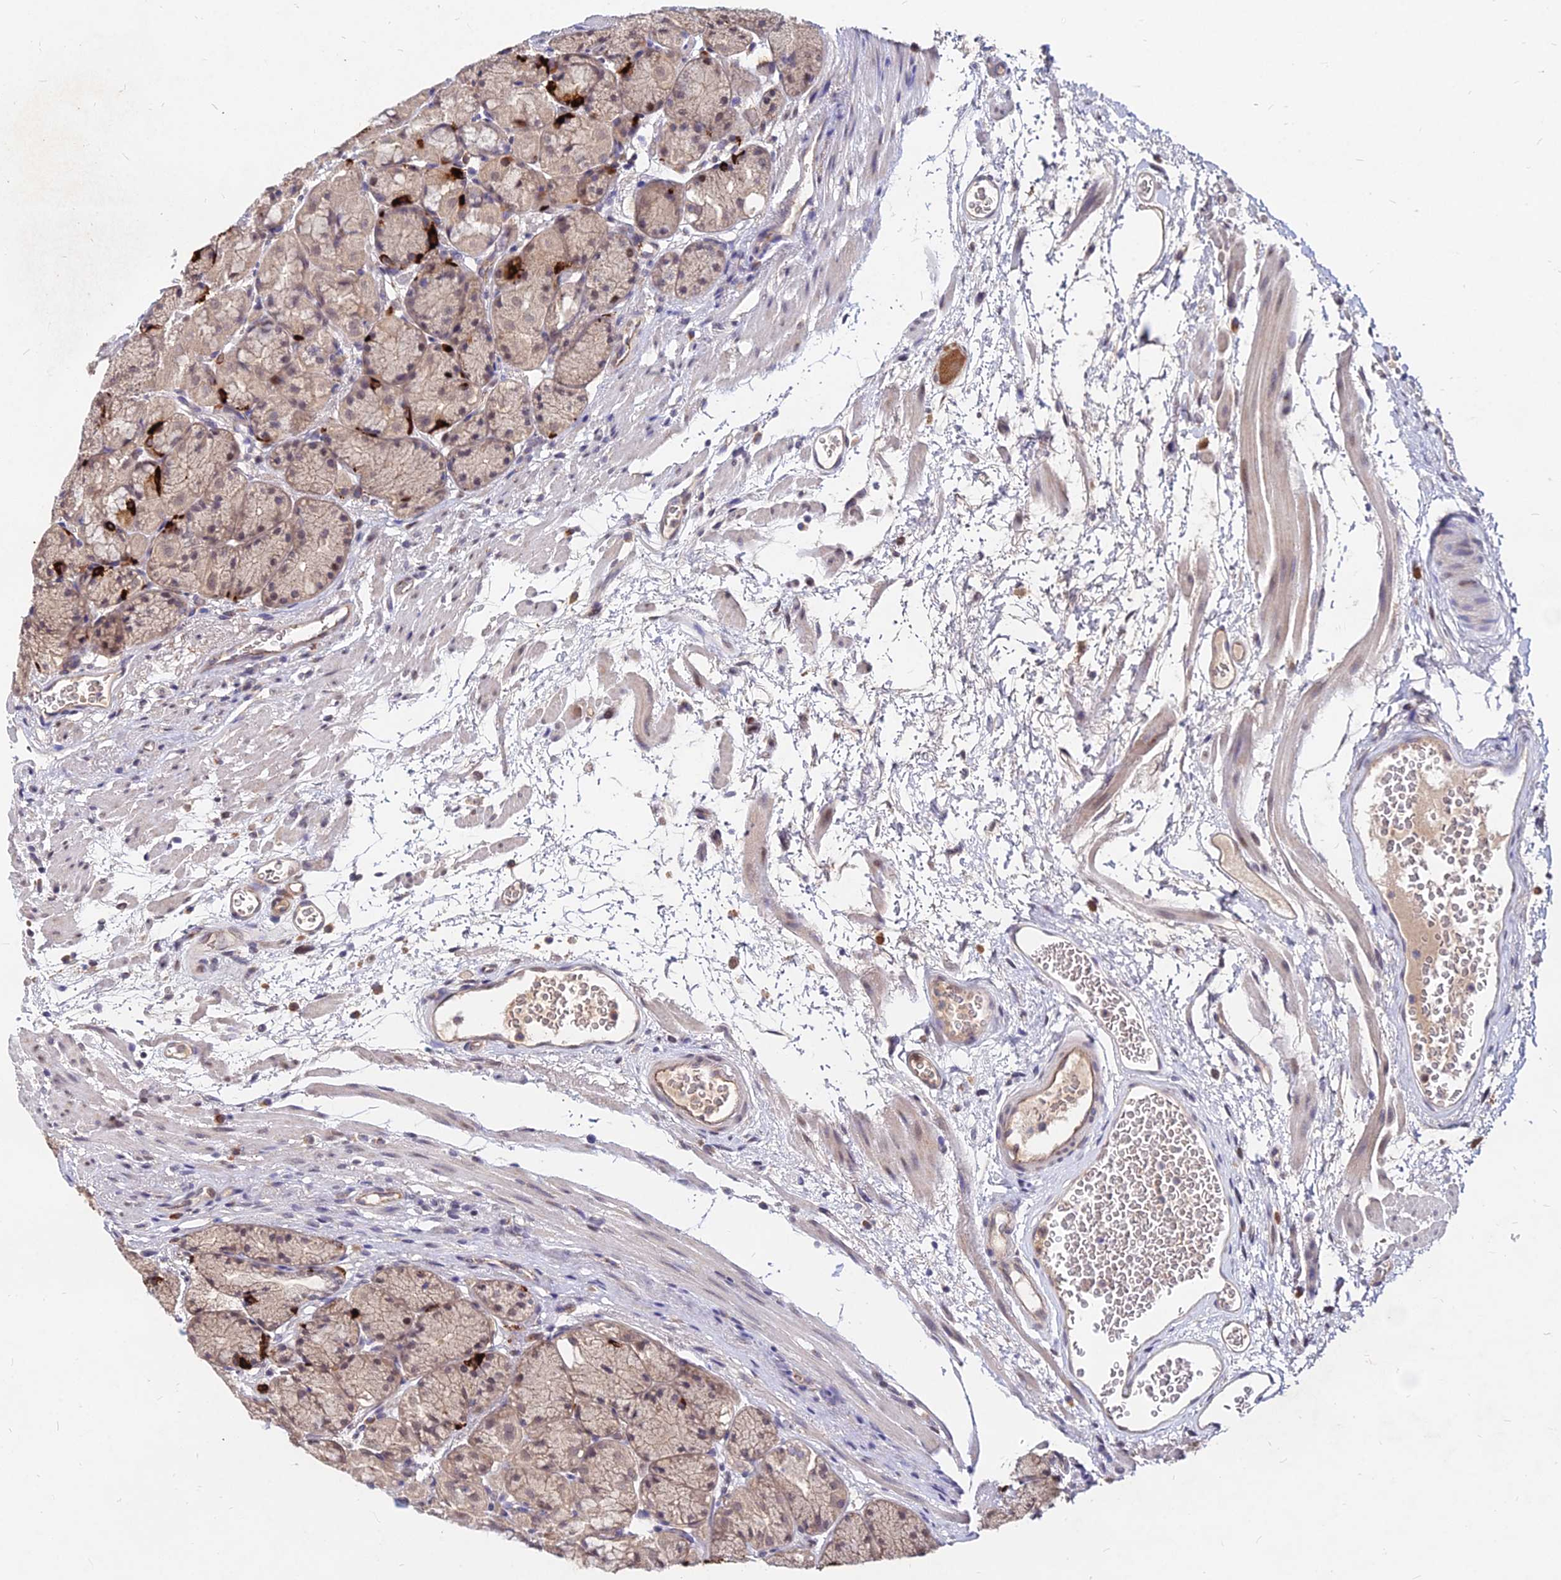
{"staining": {"intensity": "strong", "quantity": "<25%", "location": "cytoplasmic/membranous,nuclear"}, "tissue": "stomach", "cell_type": "Glandular cells", "image_type": "normal", "snomed": [{"axis": "morphology", "description": "Normal tissue, NOS"}, {"axis": "topography", "description": "Stomach"}], "caption": "About <25% of glandular cells in normal human stomach reveal strong cytoplasmic/membranous,nuclear protein staining as visualized by brown immunohistochemical staining.", "gene": "C11orf68", "patient": {"sex": "male", "age": 63}}